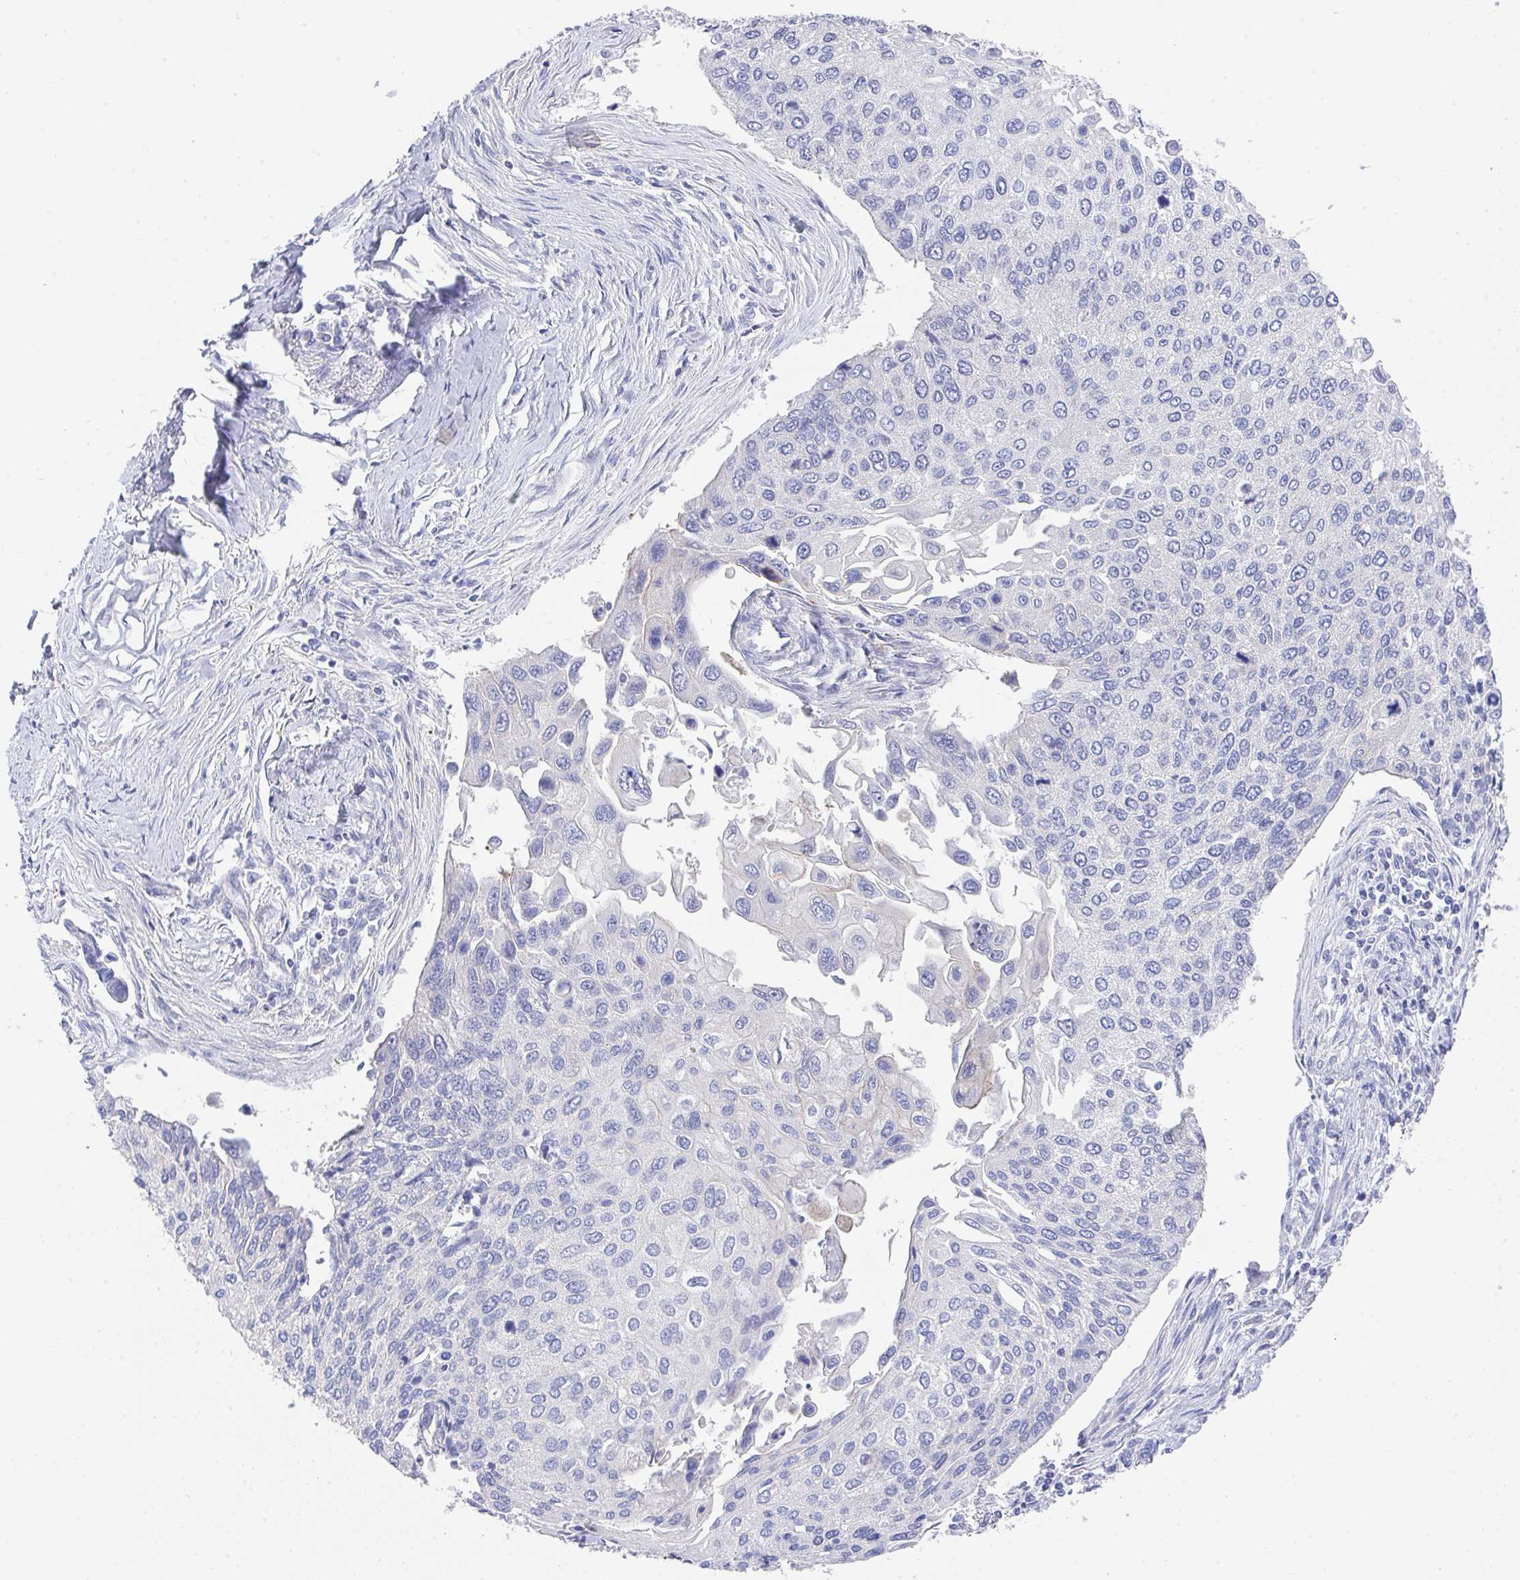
{"staining": {"intensity": "negative", "quantity": "none", "location": "none"}, "tissue": "lung cancer", "cell_type": "Tumor cells", "image_type": "cancer", "snomed": [{"axis": "morphology", "description": "Squamous cell carcinoma, NOS"}, {"axis": "morphology", "description": "Squamous cell carcinoma, metastatic, NOS"}, {"axis": "topography", "description": "Lung"}], "caption": "Tumor cells are negative for brown protein staining in lung cancer.", "gene": "PRG3", "patient": {"sex": "male", "age": 63}}